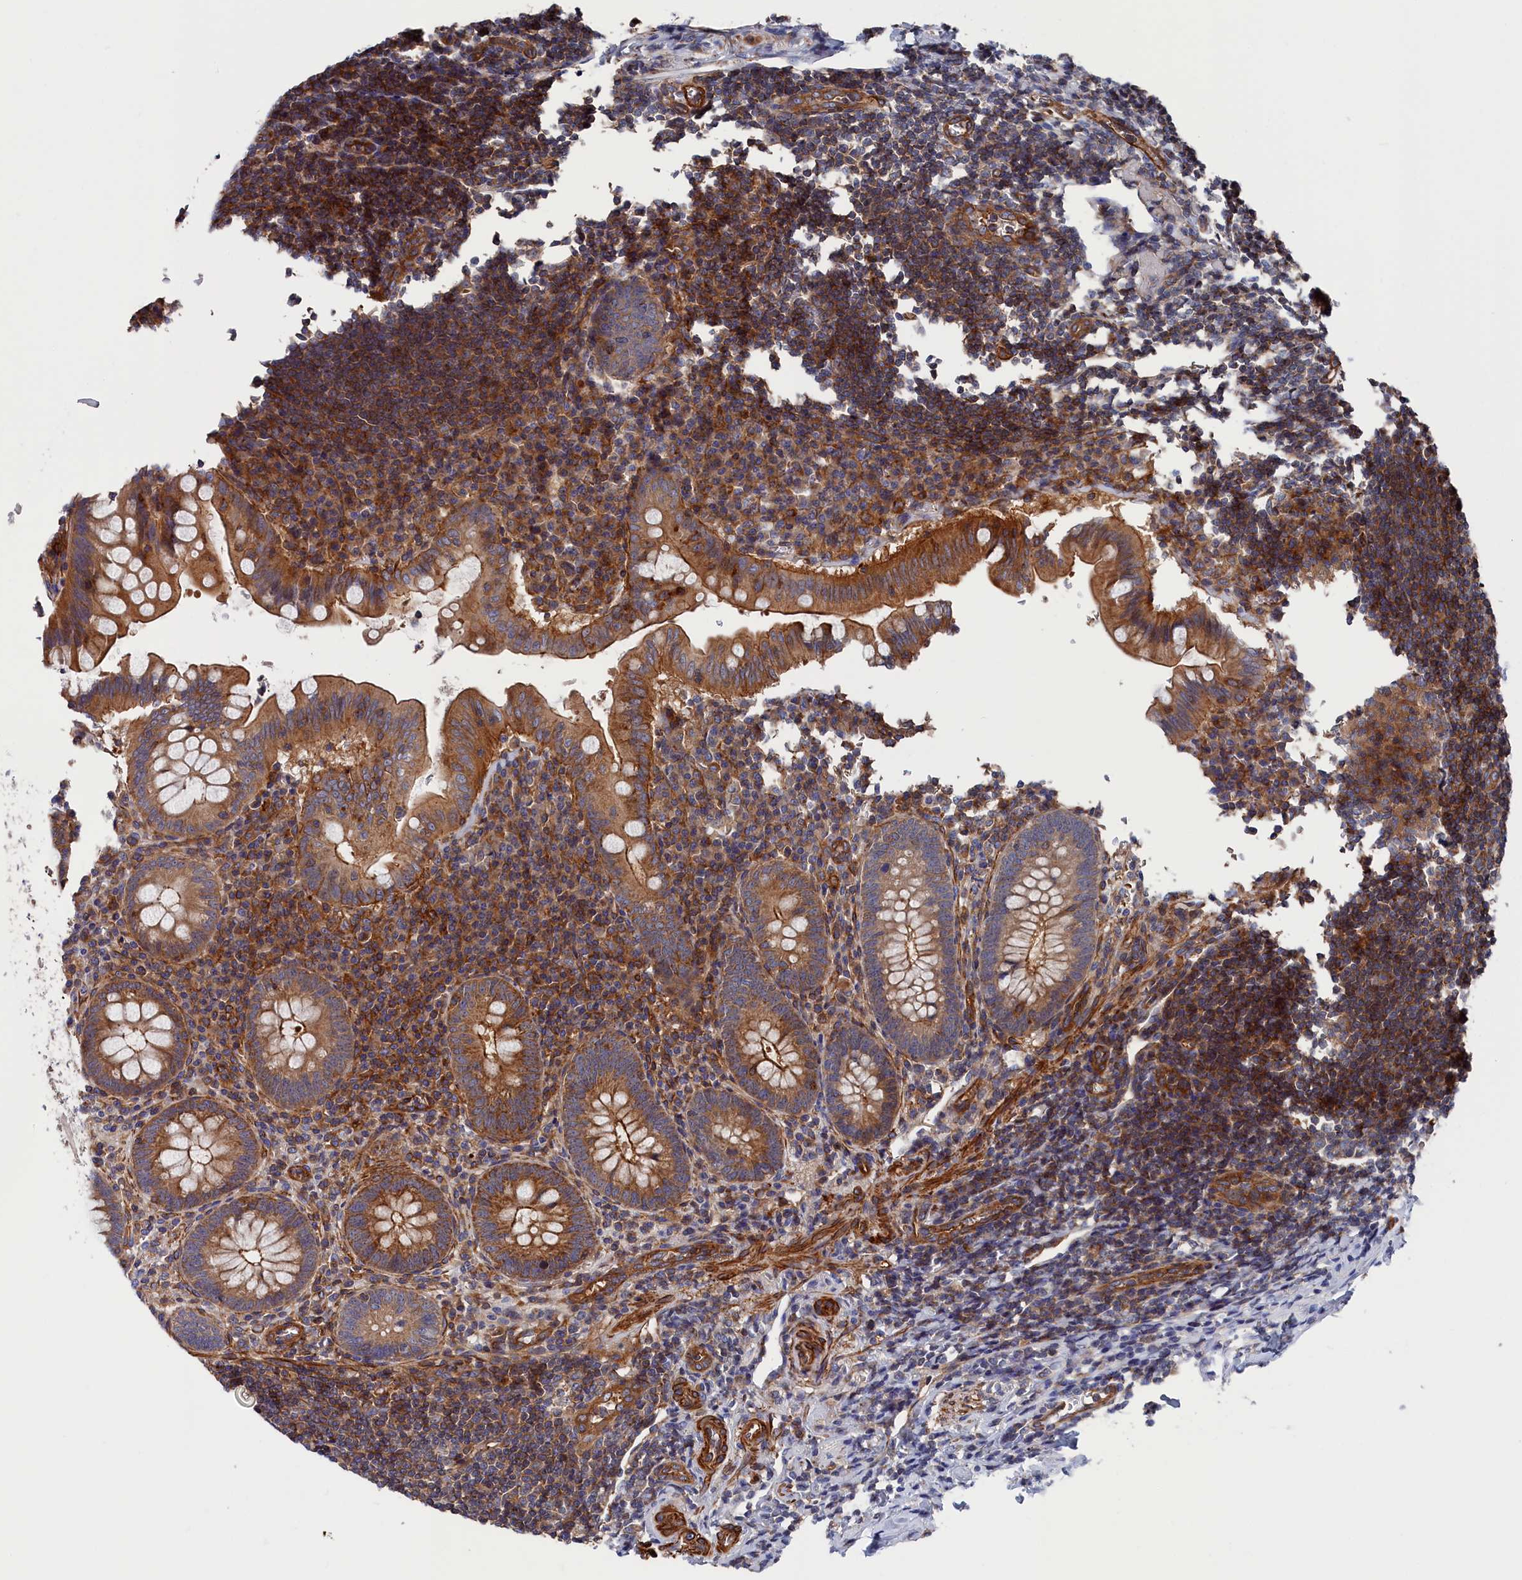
{"staining": {"intensity": "strong", "quantity": ">75%", "location": "cytoplasmic/membranous"}, "tissue": "appendix", "cell_type": "Glandular cells", "image_type": "normal", "snomed": [{"axis": "morphology", "description": "Normal tissue, NOS"}, {"axis": "topography", "description": "Appendix"}], "caption": "Immunohistochemistry (IHC) (DAB (3,3'-diaminobenzidine)) staining of unremarkable appendix demonstrates strong cytoplasmic/membranous protein staining in about >75% of glandular cells.", "gene": "LDHD", "patient": {"sex": "female", "age": 33}}